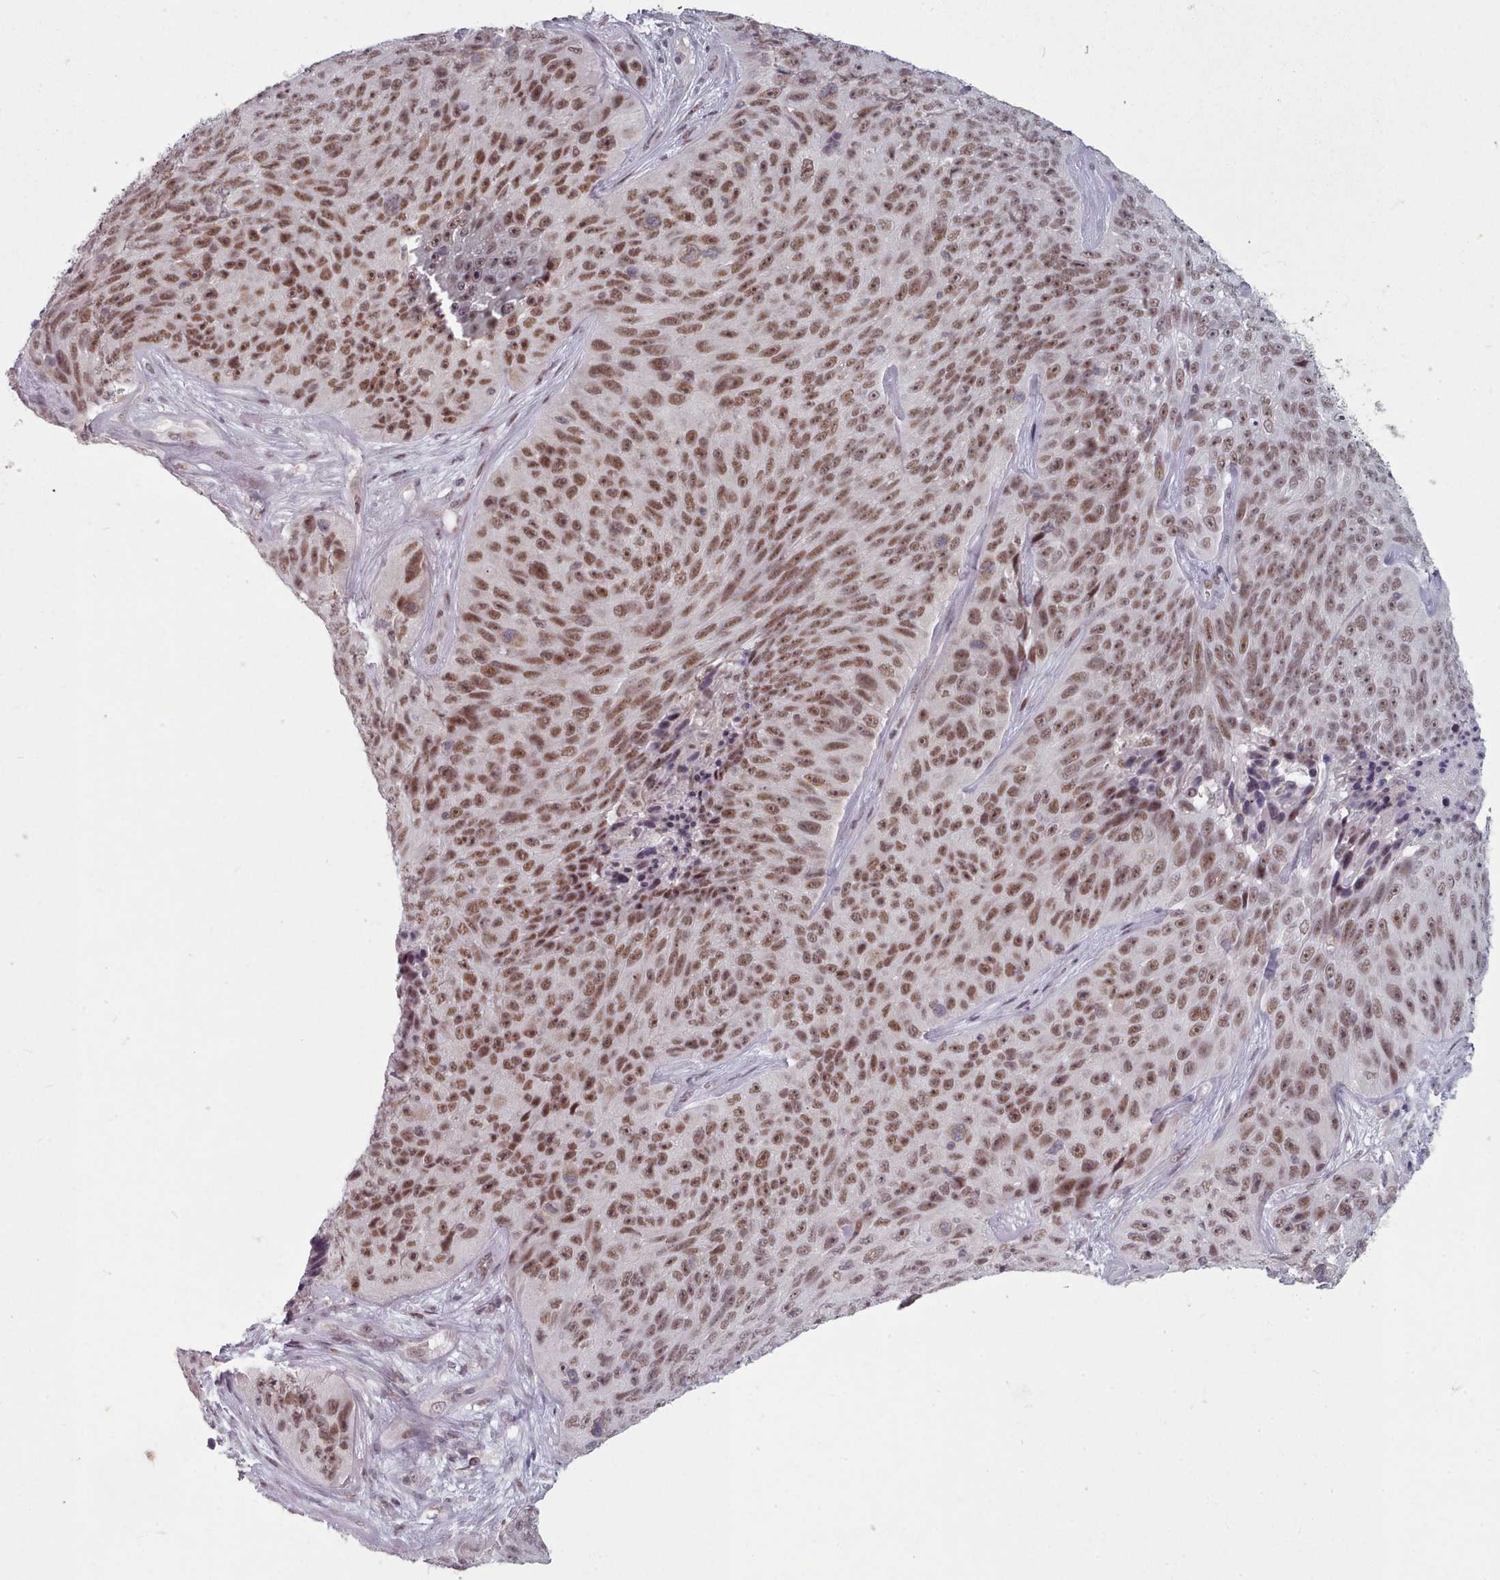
{"staining": {"intensity": "moderate", "quantity": ">75%", "location": "nuclear"}, "tissue": "skin cancer", "cell_type": "Tumor cells", "image_type": "cancer", "snomed": [{"axis": "morphology", "description": "Squamous cell carcinoma, NOS"}, {"axis": "topography", "description": "Skin"}], "caption": "IHC of human skin squamous cell carcinoma reveals medium levels of moderate nuclear staining in approximately >75% of tumor cells. The protein is stained brown, and the nuclei are stained in blue (DAB (3,3'-diaminobenzidine) IHC with brightfield microscopy, high magnification).", "gene": "SRSF9", "patient": {"sex": "female", "age": 87}}